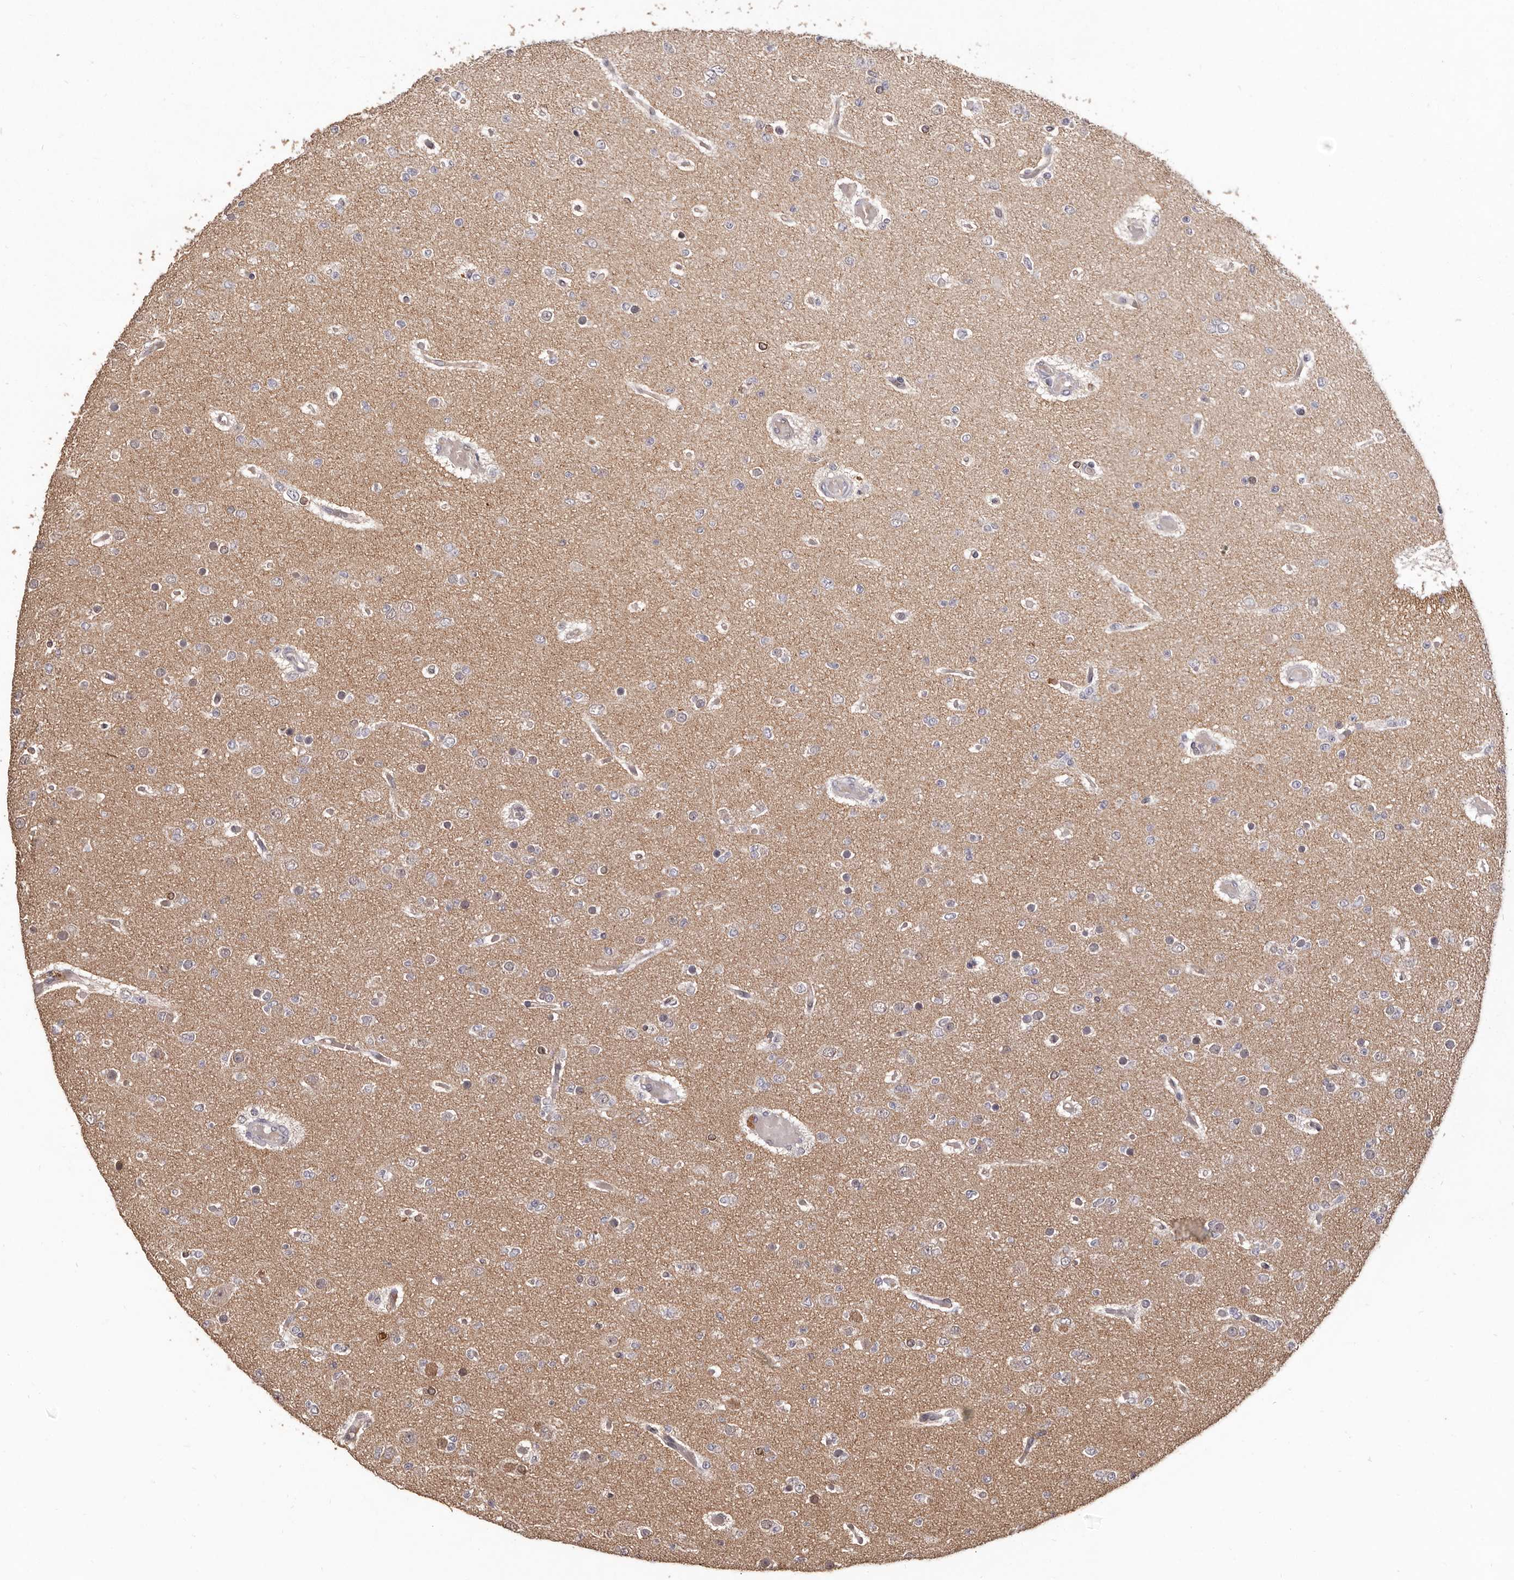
{"staining": {"intensity": "negative", "quantity": "none", "location": "none"}, "tissue": "glioma", "cell_type": "Tumor cells", "image_type": "cancer", "snomed": [{"axis": "morphology", "description": "Glioma, malignant, Low grade"}, {"axis": "topography", "description": "Brain"}], "caption": "Tumor cells are negative for protein expression in human glioma.", "gene": "INAVA", "patient": {"sex": "female", "age": 22}}